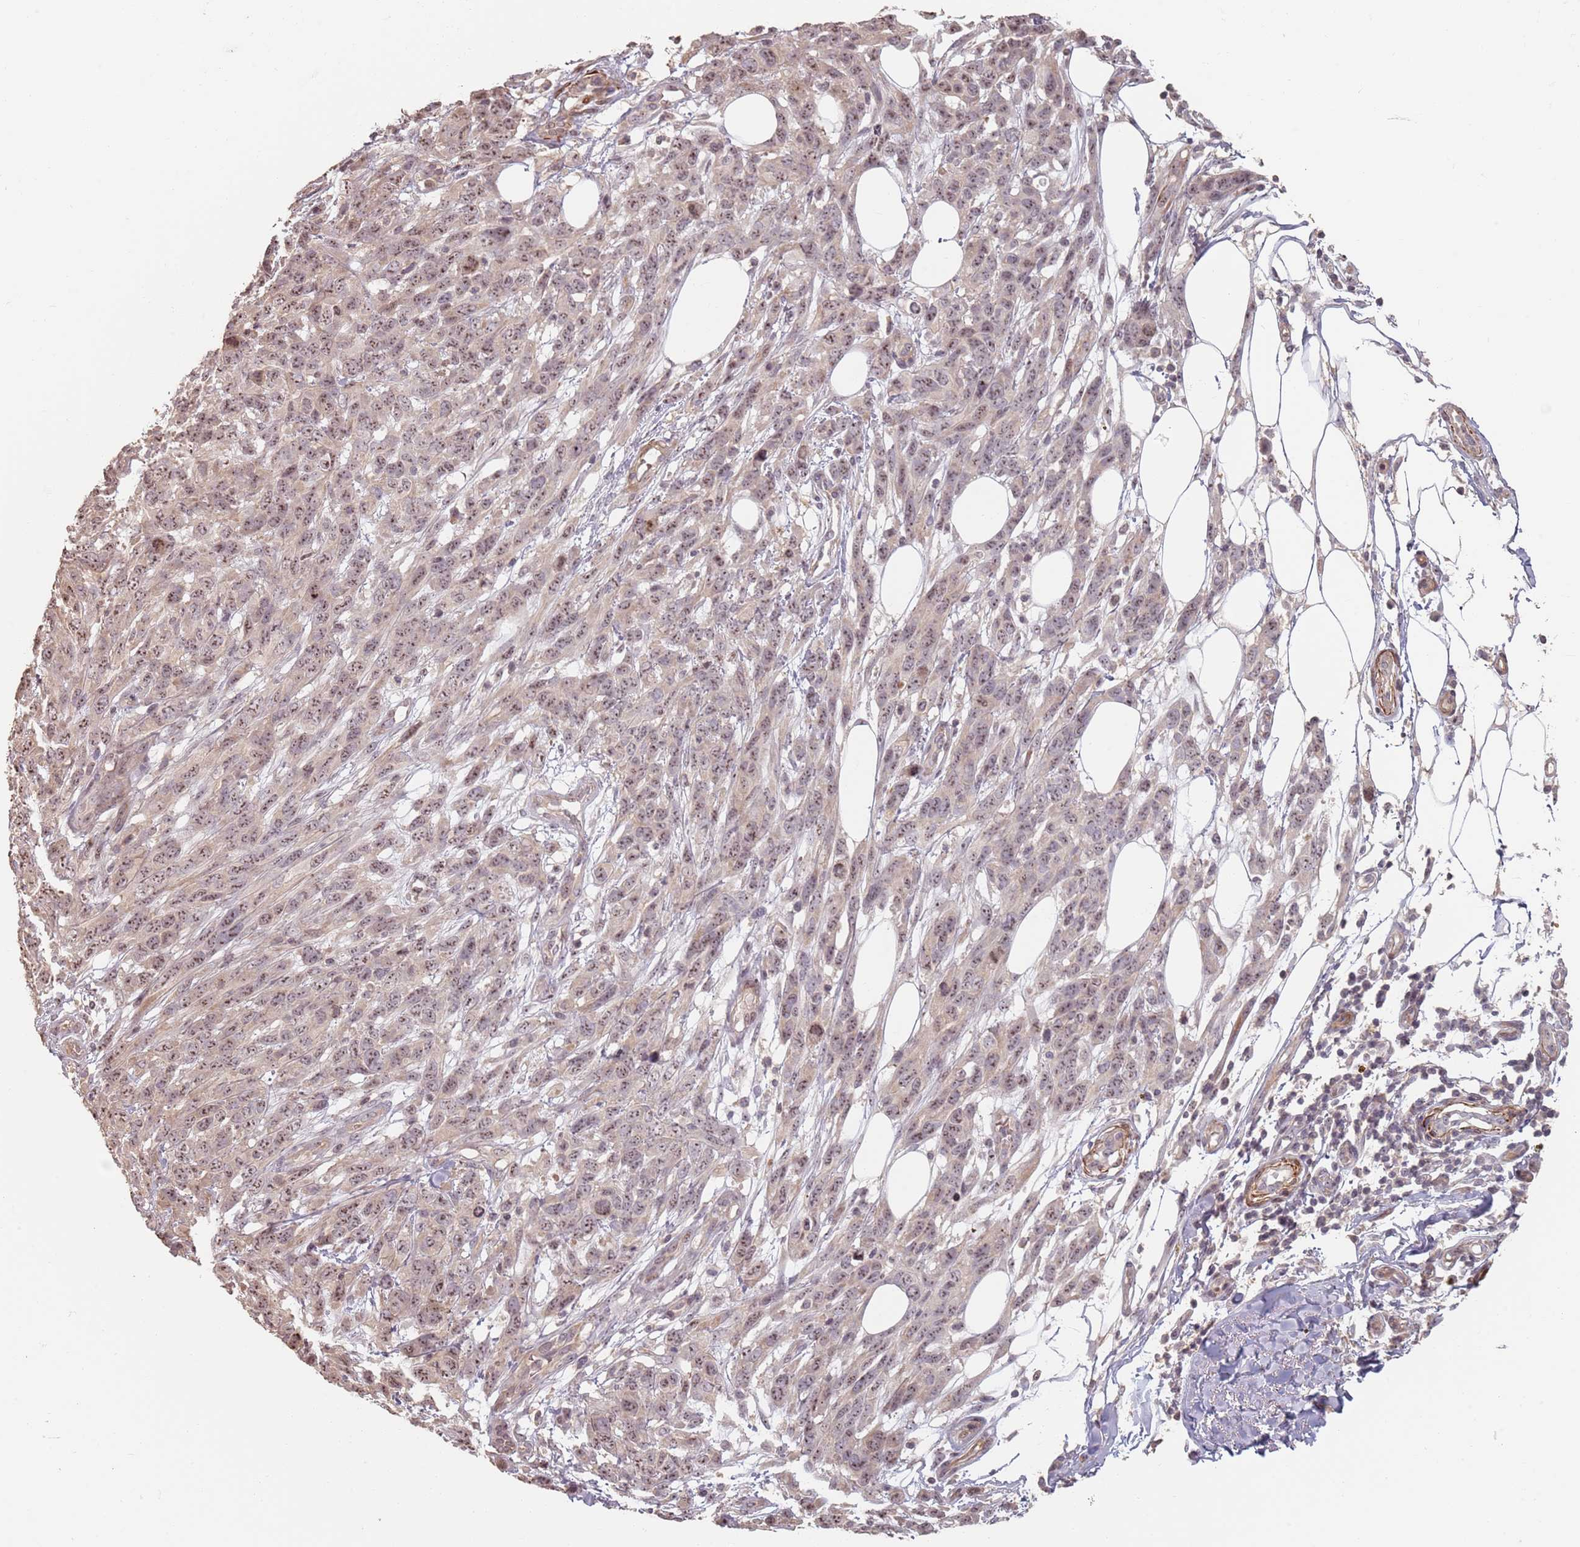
{"staining": {"intensity": "moderate", "quantity": ">75%", "location": "nuclear"}, "tissue": "melanoma", "cell_type": "Tumor cells", "image_type": "cancer", "snomed": [{"axis": "morphology", "description": "Normal morphology"}, {"axis": "morphology", "description": "Malignant melanoma, NOS"}, {"axis": "topography", "description": "Skin"}], "caption": "Tumor cells reveal moderate nuclear expression in about >75% of cells in melanoma. (Brightfield microscopy of DAB IHC at high magnification).", "gene": "ADTRP", "patient": {"sex": "female", "age": 72}}